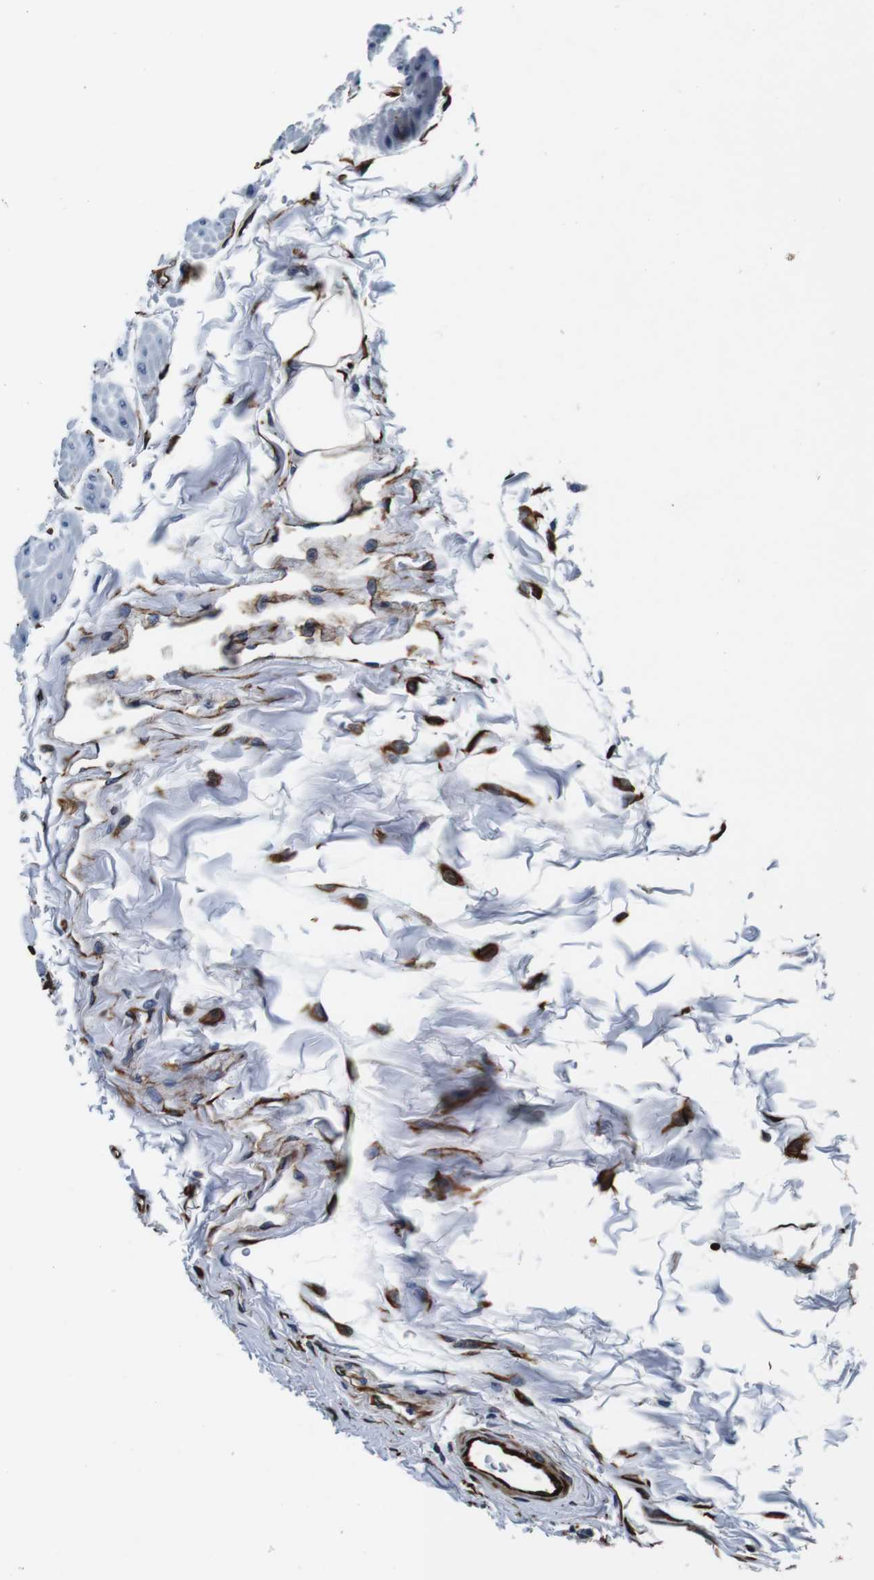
{"staining": {"intensity": "negative", "quantity": "none", "location": "none"}, "tissue": "urinary bladder", "cell_type": "Urothelial cells", "image_type": "normal", "snomed": [{"axis": "morphology", "description": "Normal tissue, NOS"}, {"axis": "topography", "description": "Urinary bladder"}], "caption": "A high-resolution photomicrograph shows immunohistochemistry (IHC) staining of benign urinary bladder, which shows no significant positivity in urothelial cells.", "gene": "GJE1", "patient": {"sex": "female", "age": 79}}